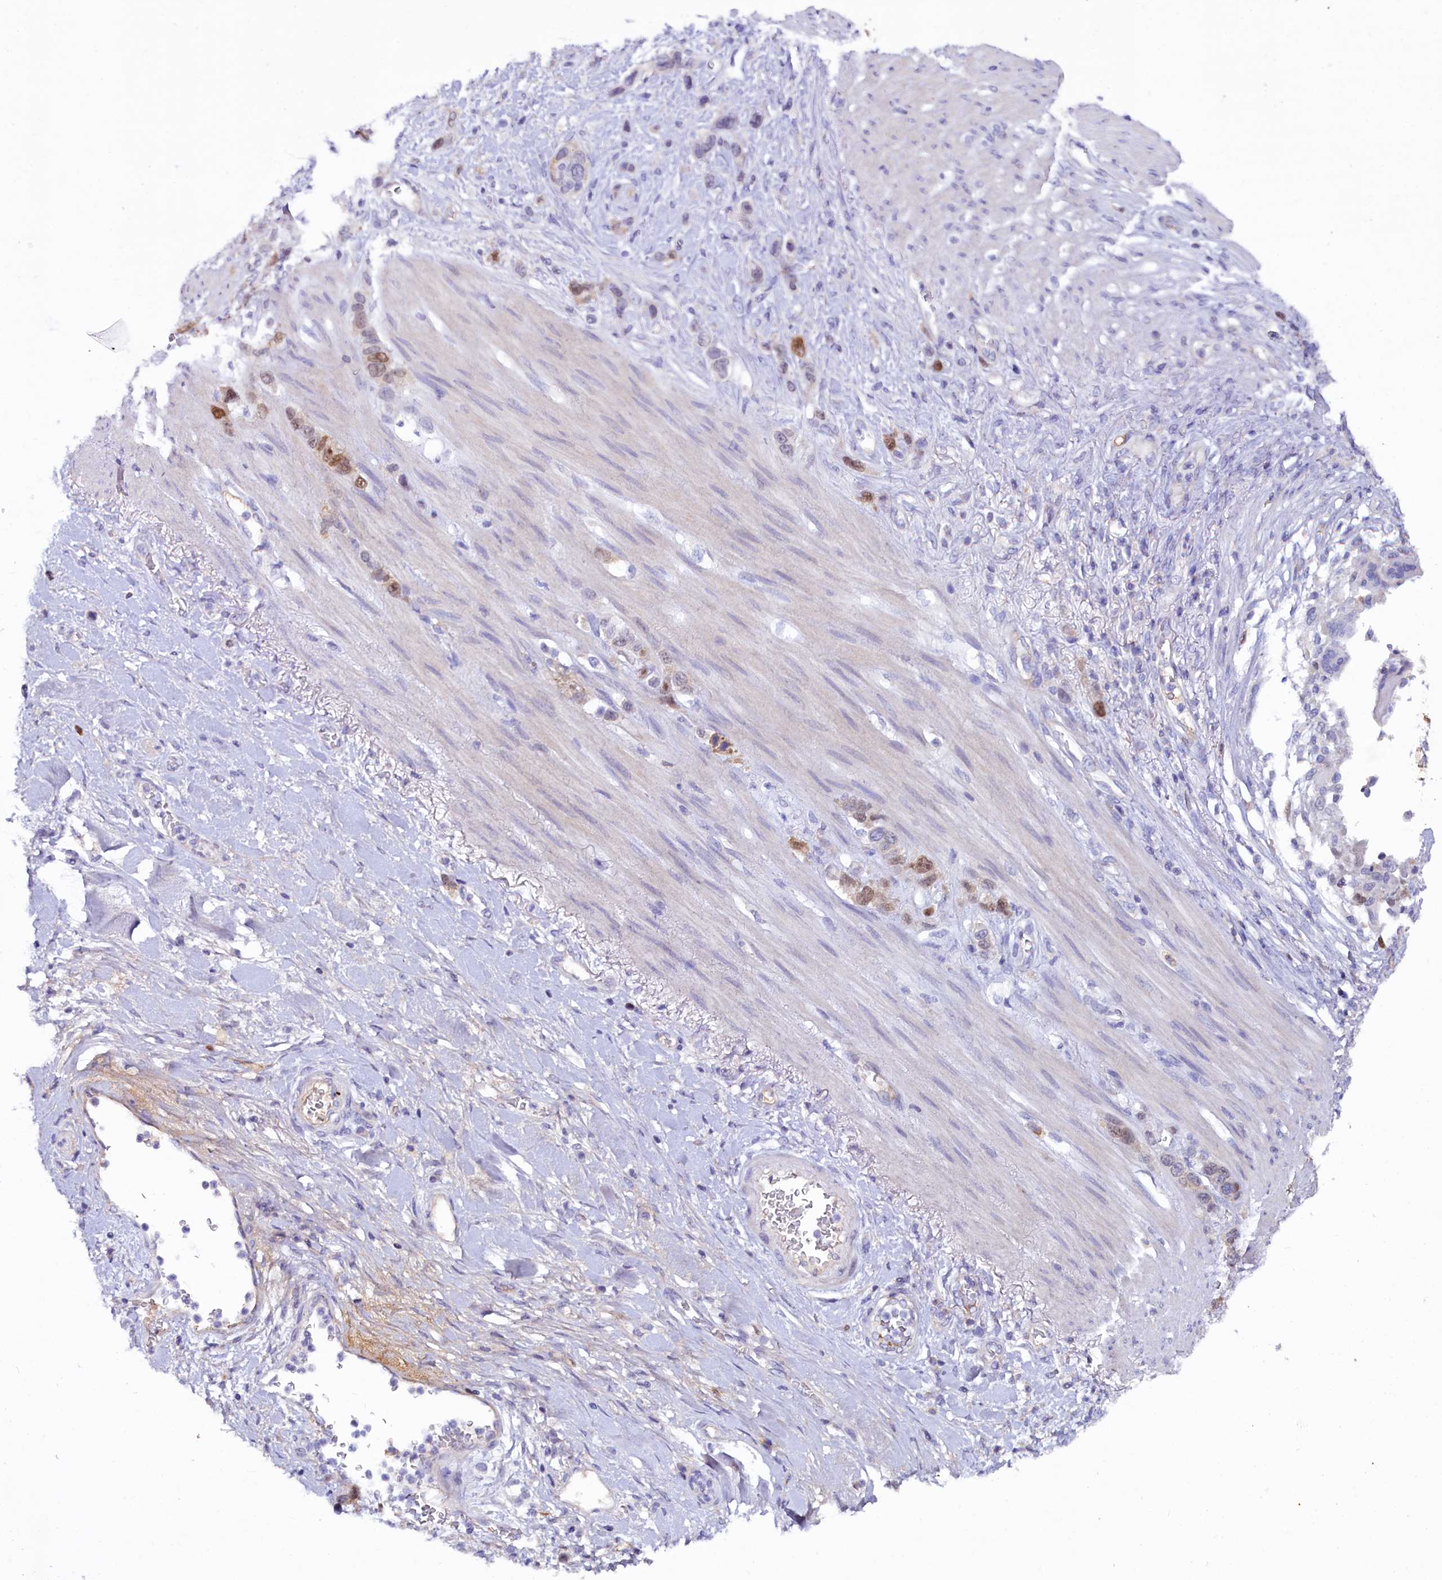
{"staining": {"intensity": "moderate", "quantity": "25%-75%", "location": "nuclear"}, "tissue": "stomach cancer", "cell_type": "Tumor cells", "image_type": "cancer", "snomed": [{"axis": "morphology", "description": "Adenocarcinoma, NOS"}, {"axis": "morphology", "description": "Adenocarcinoma, High grade"}, {"axis": "topography", "description": "Stomach, upper"}, {"axis": "topography", "description": "Stomach, lower"}], "caption": "This photomicrograph exhibits stomach adenocarcinoma (high-grade) stained with IHC to label a protein in brown. The nuclear of tumor cells show moderate positivity for the protein. Nuclei are counter-stained blue.", "gene": "FAM111B", "patient": {"sex": "female", "age": 65}}